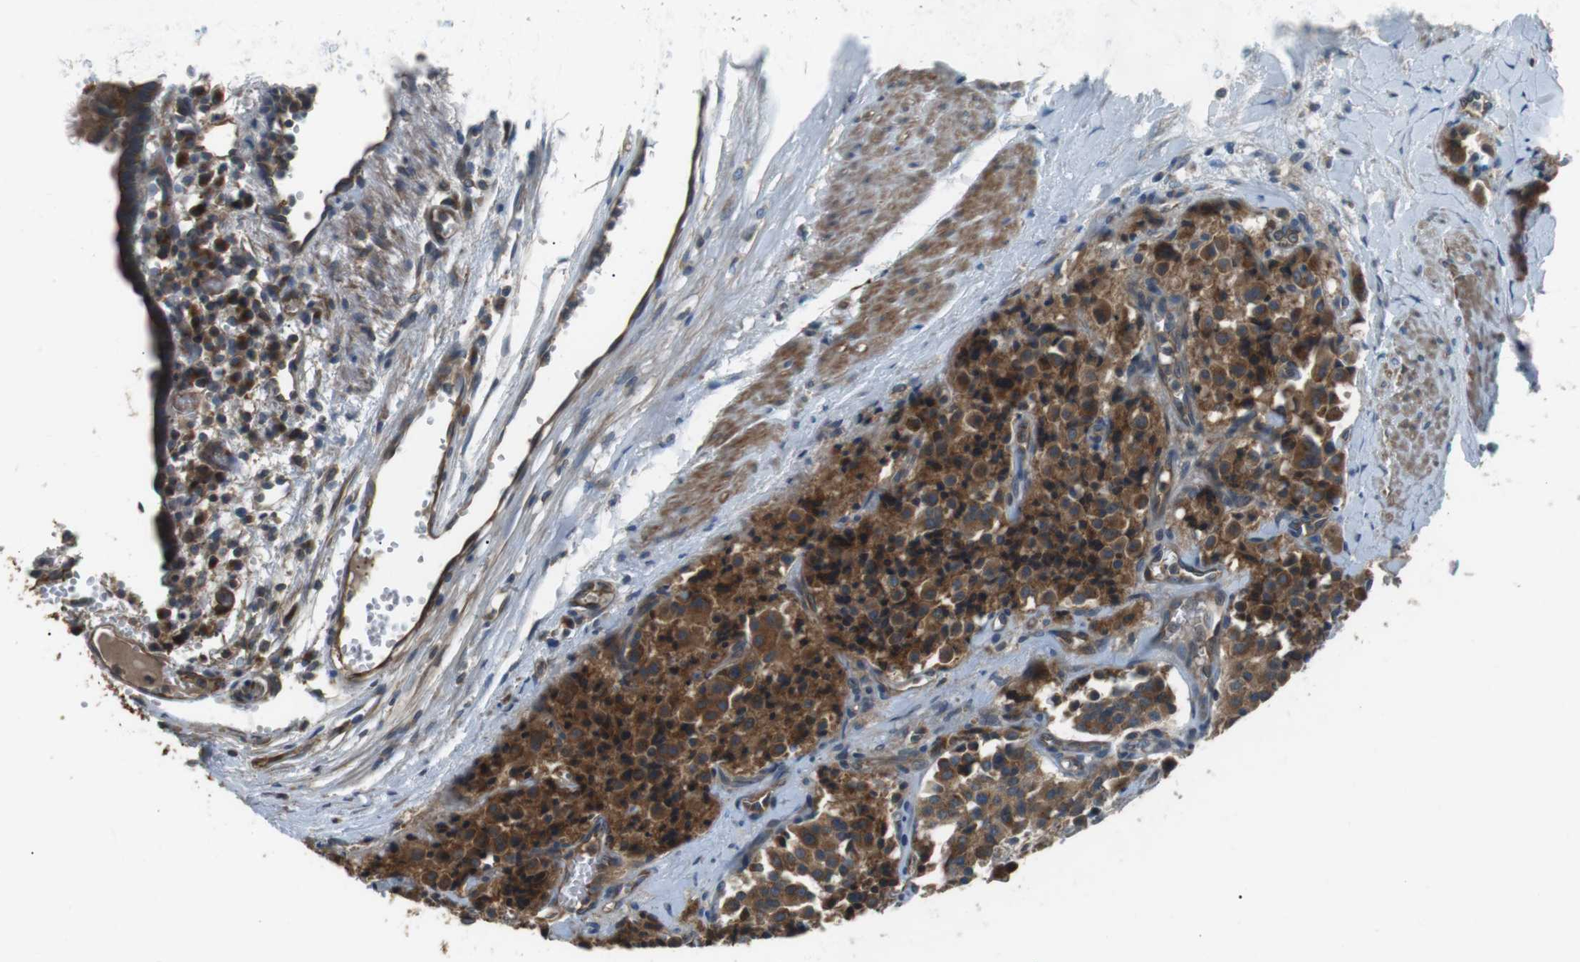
{"staining": {"intensity": "moderate", "quantity": ">75%", "location": "cytoplasmic/membranous"}, "tissue": "carcinoid", "cell_type": "Tumor cells", "image_type": "cancer", "snomed": [{"axis": "morphology", "description": "Carcinoid, malignant, NOS"}, {"axis": "topography", "description": "Lung"}], "caption": "About >75% of tumor cells in carcinoid demonstrate moderate cytoplasmic/membranous protein positivity as visualized by brown immunohistochemical staining.", "gene": "GPR161", "patient": {"sex": "male", "age": 30}}